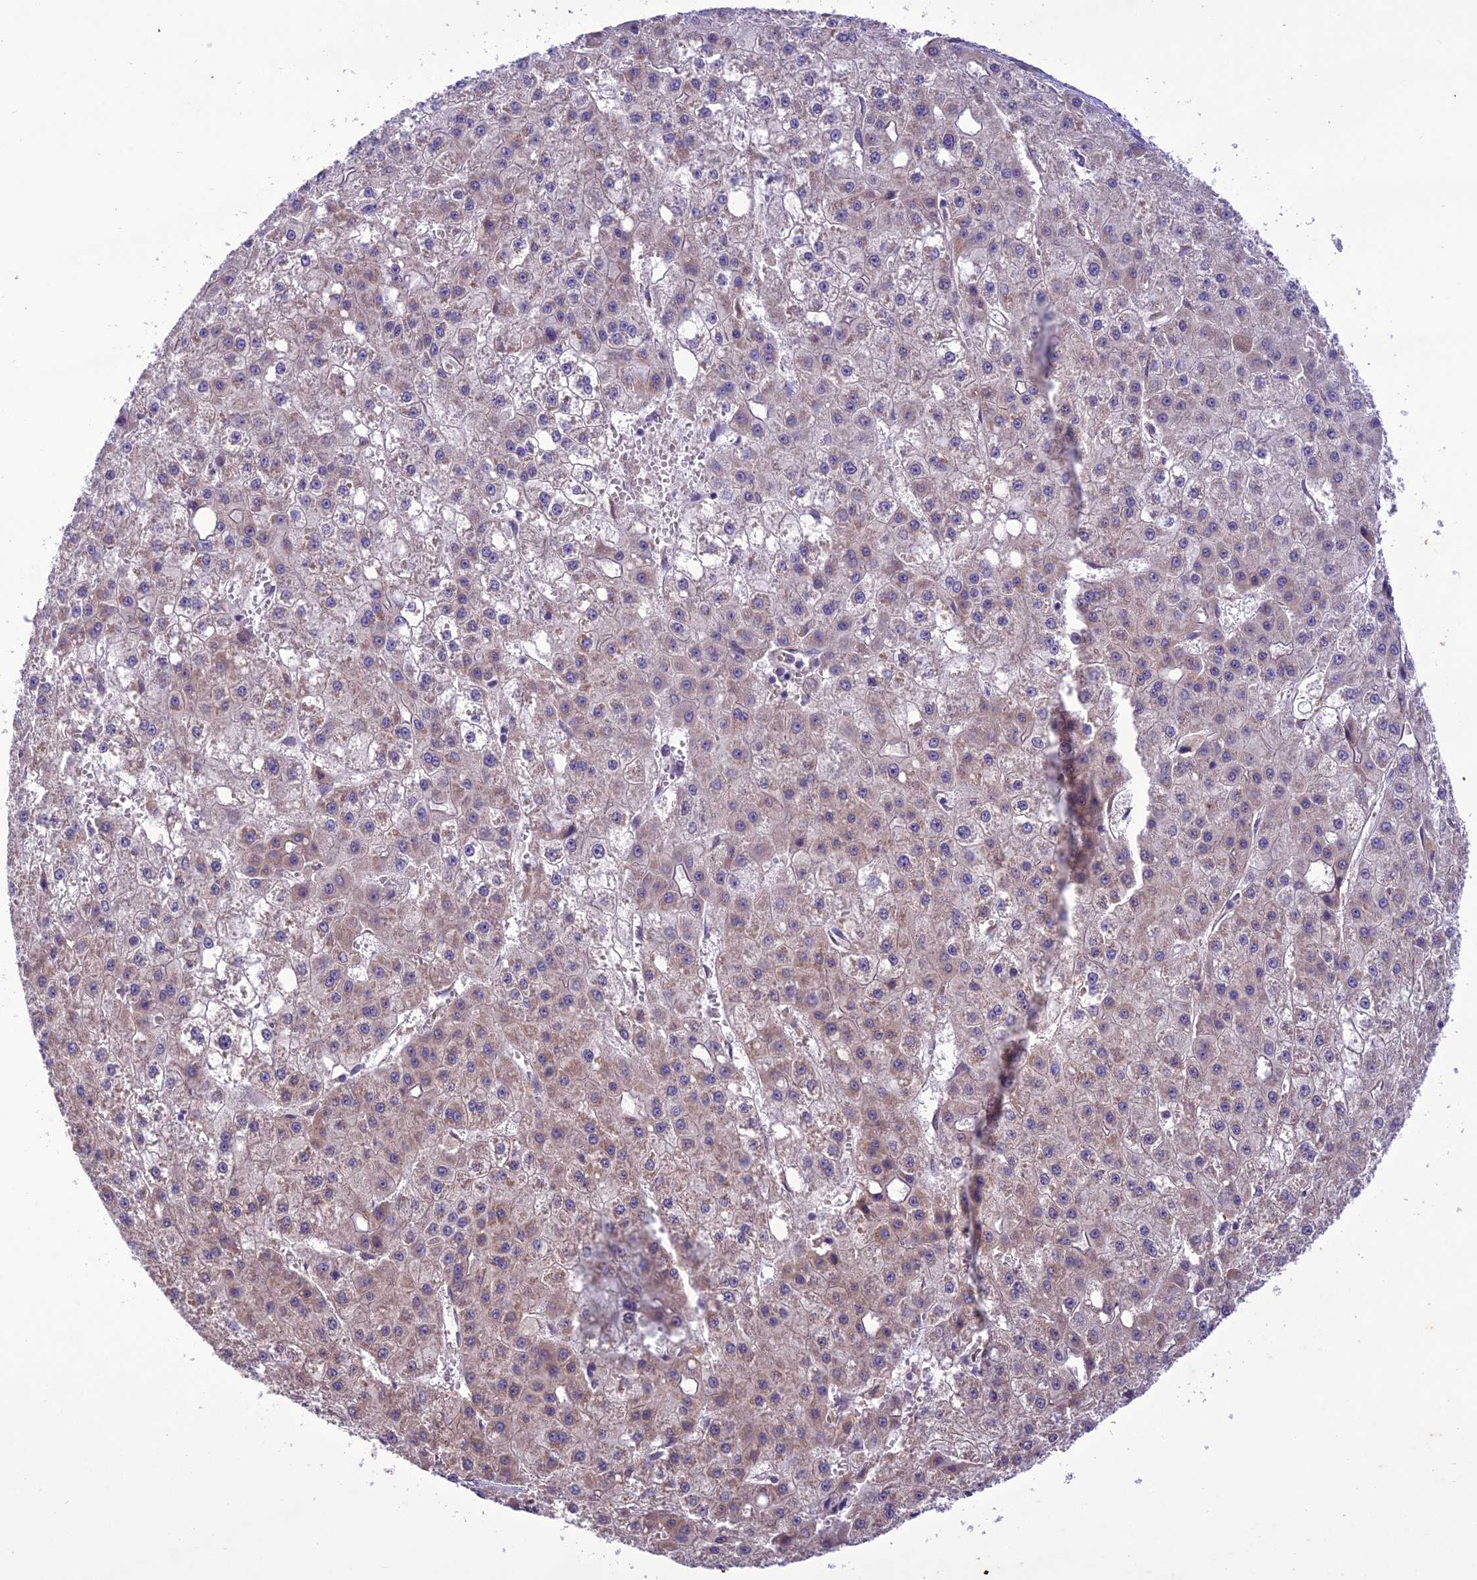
{"staining": {"intensity": "weak", "quantity": "25%-75%", "location": "cytoplasmic/membranous"}, "tissue": "liver cancer", "cell_type": "Tumor cells", "image_type": "cancer", "snomed": [{"axis": "morphology", "description": "Carcinoma, Hepatocellular, NOS"}, {"axis": "topography", "description": "Liver"}], "caption": "Hepatocellular carcinoma (liver) stained with a brown dye demonstrates weak cytoplasmic/membranous positive staining in approximately 25%-75% of tumor cells.", "gene": "BORCS6", "patient": {"sex": "male", "age": 47}}